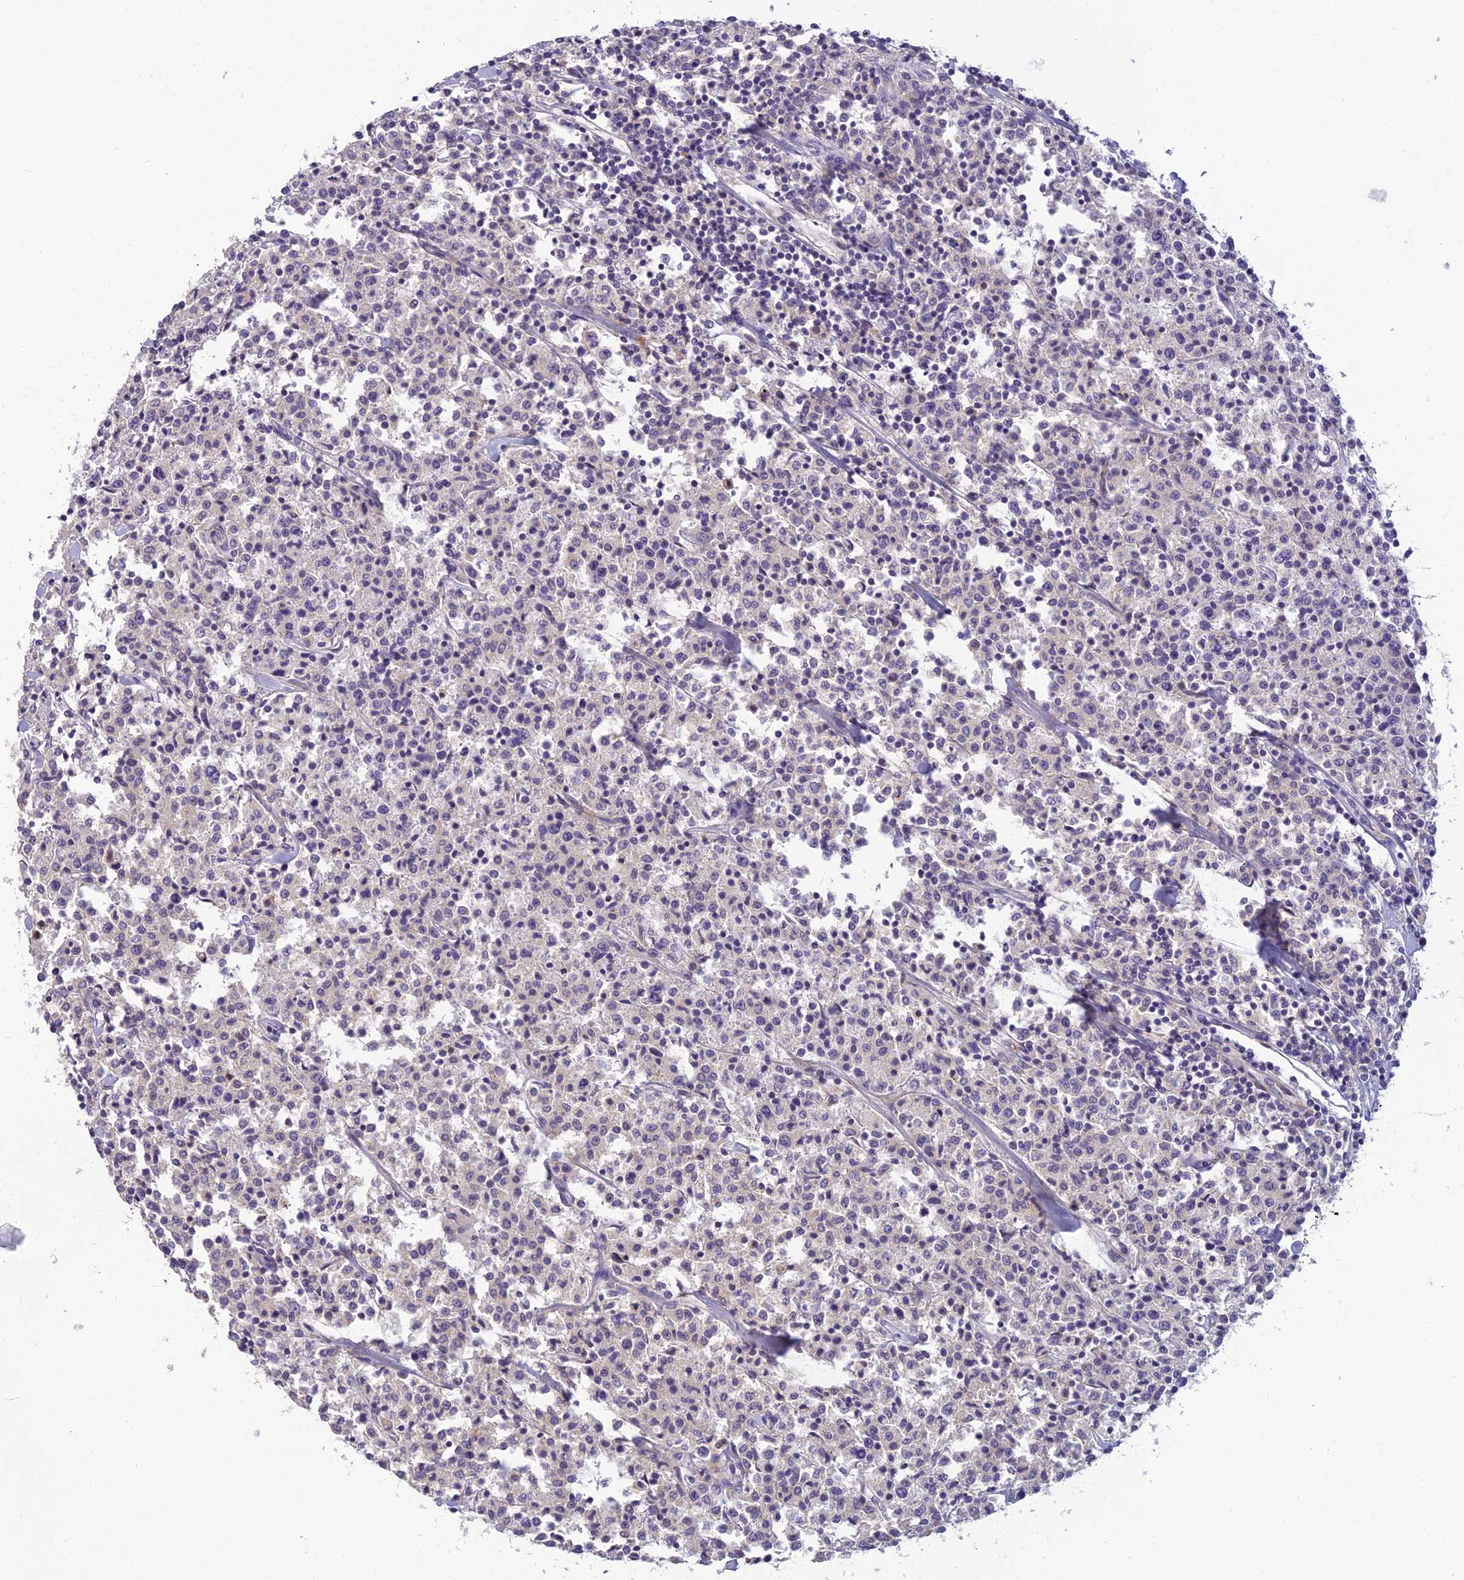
{"staining": {"intensity": "negative", "quantity": "none", "location": "none"}, "tissue": "lymphoma", "cell_type": "Tumor cells", "image_type": "cancer", "snomed": [{"axis": "morphology", "description": "Malignant lymphoma, non-Hodgkin's type, Low grade"}, {"axis": "topography", "description": "Small intestine"}], "caption": "Protein analysis of lymphoma shows no significant positivity in tumor cells. (Immunohistochemistry (ihc), brightfield microscopy, high magnification).", "gene": "CLIP4", "patient": {"sex": "female", "age": 59}}